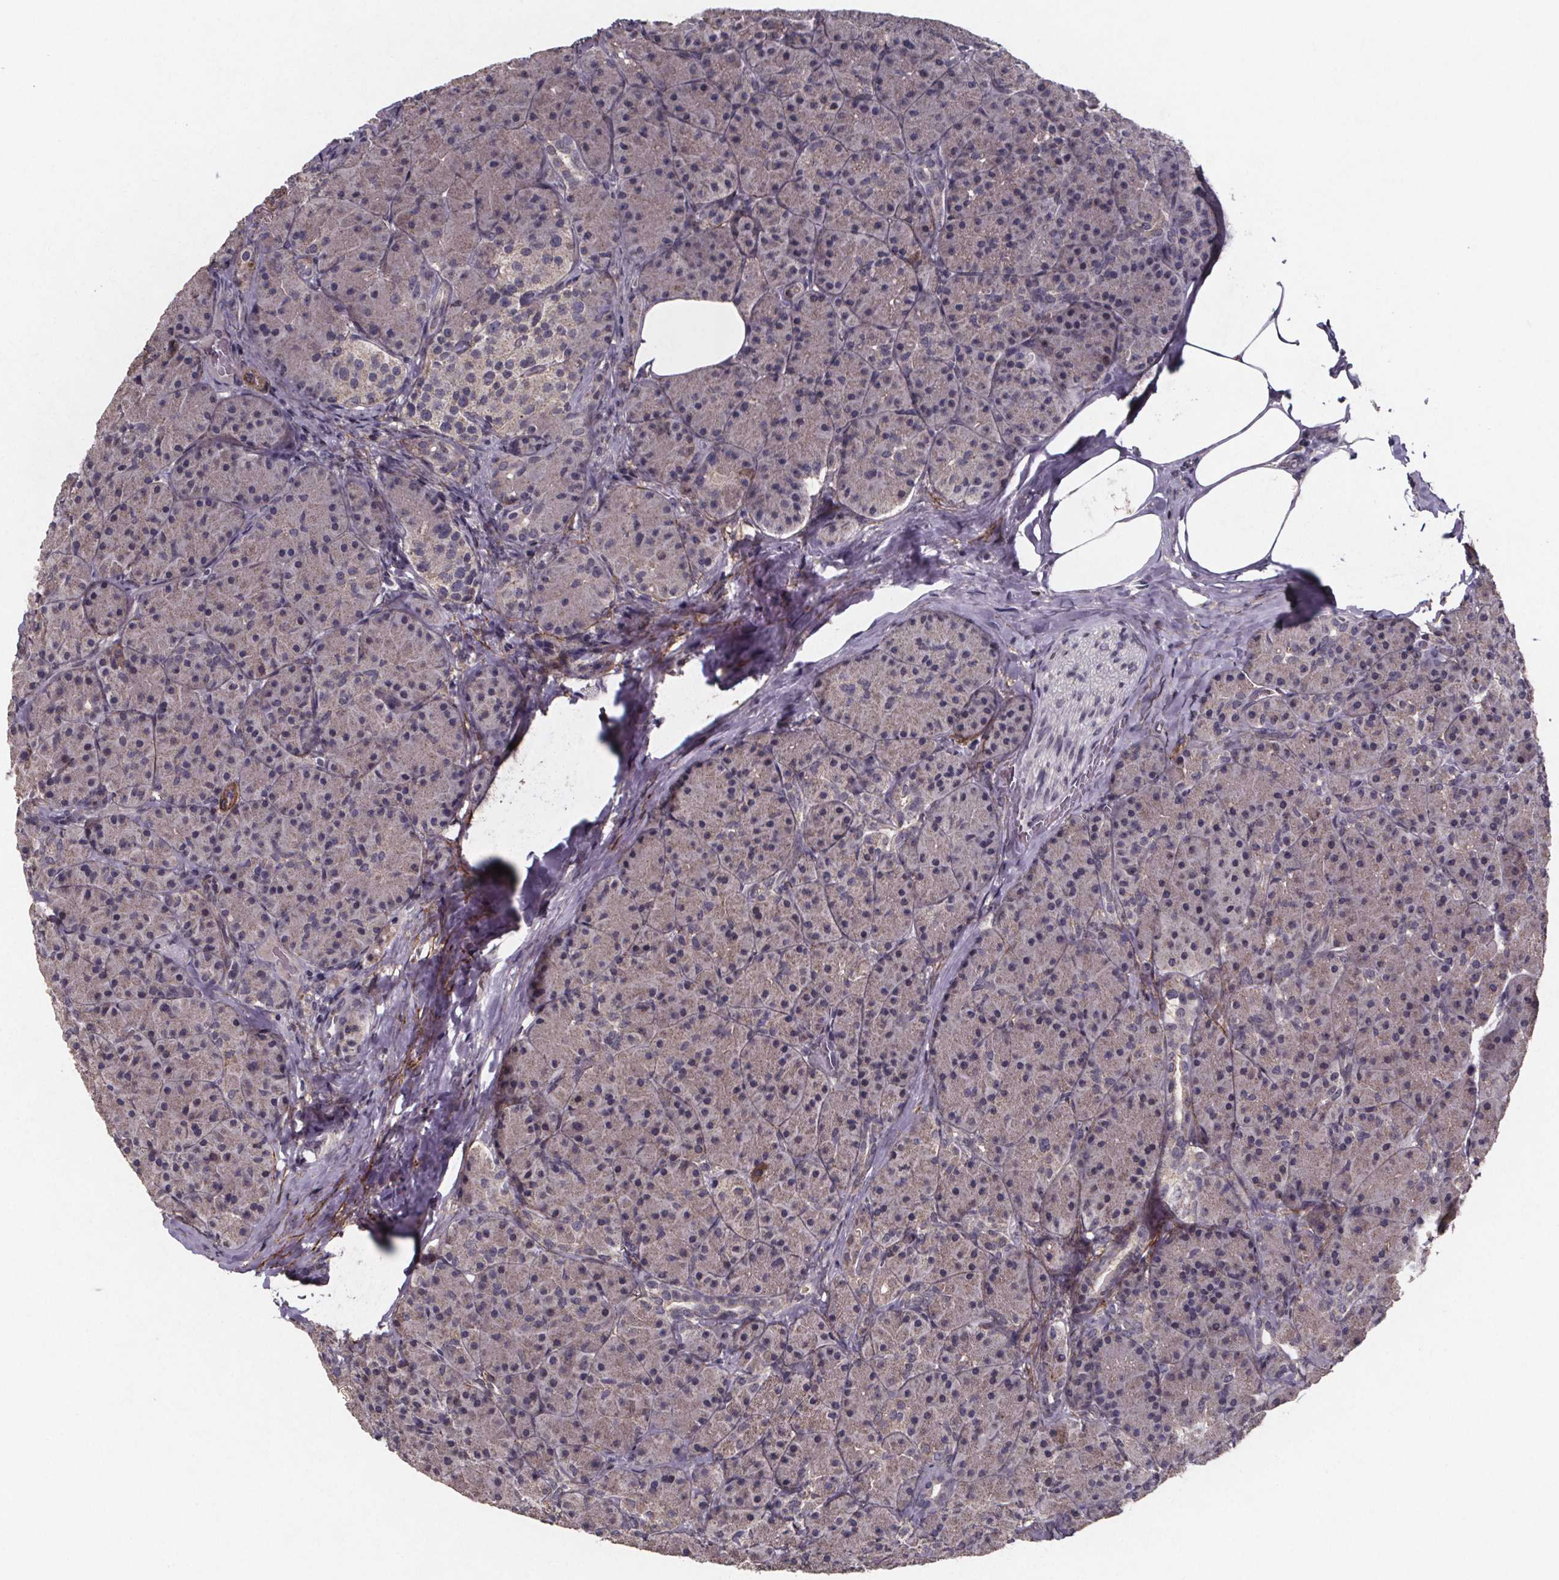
{"staining": {"intensity": "moderate", "quantity": "25%-75%", "location": "cytoplasmic/membranous"}, "tissue": "pancreas", "cell_type": "Exocrine glandular cells", "image_type": "normal", "snomed": [{"axis": "morphology", "description": "Normal tissue, NOS"}, {"axis": "topography", "description": "Pancreas"}], "caption": "Protein analysis of normal pancreas shows moderate cytoplasmic/membranous expression in approximately 25%-75% of exocrine glandular cells. Nuclei are stained in blue.", "gene": "PALLD", "patient": {"sex": "male", "age": 57}}